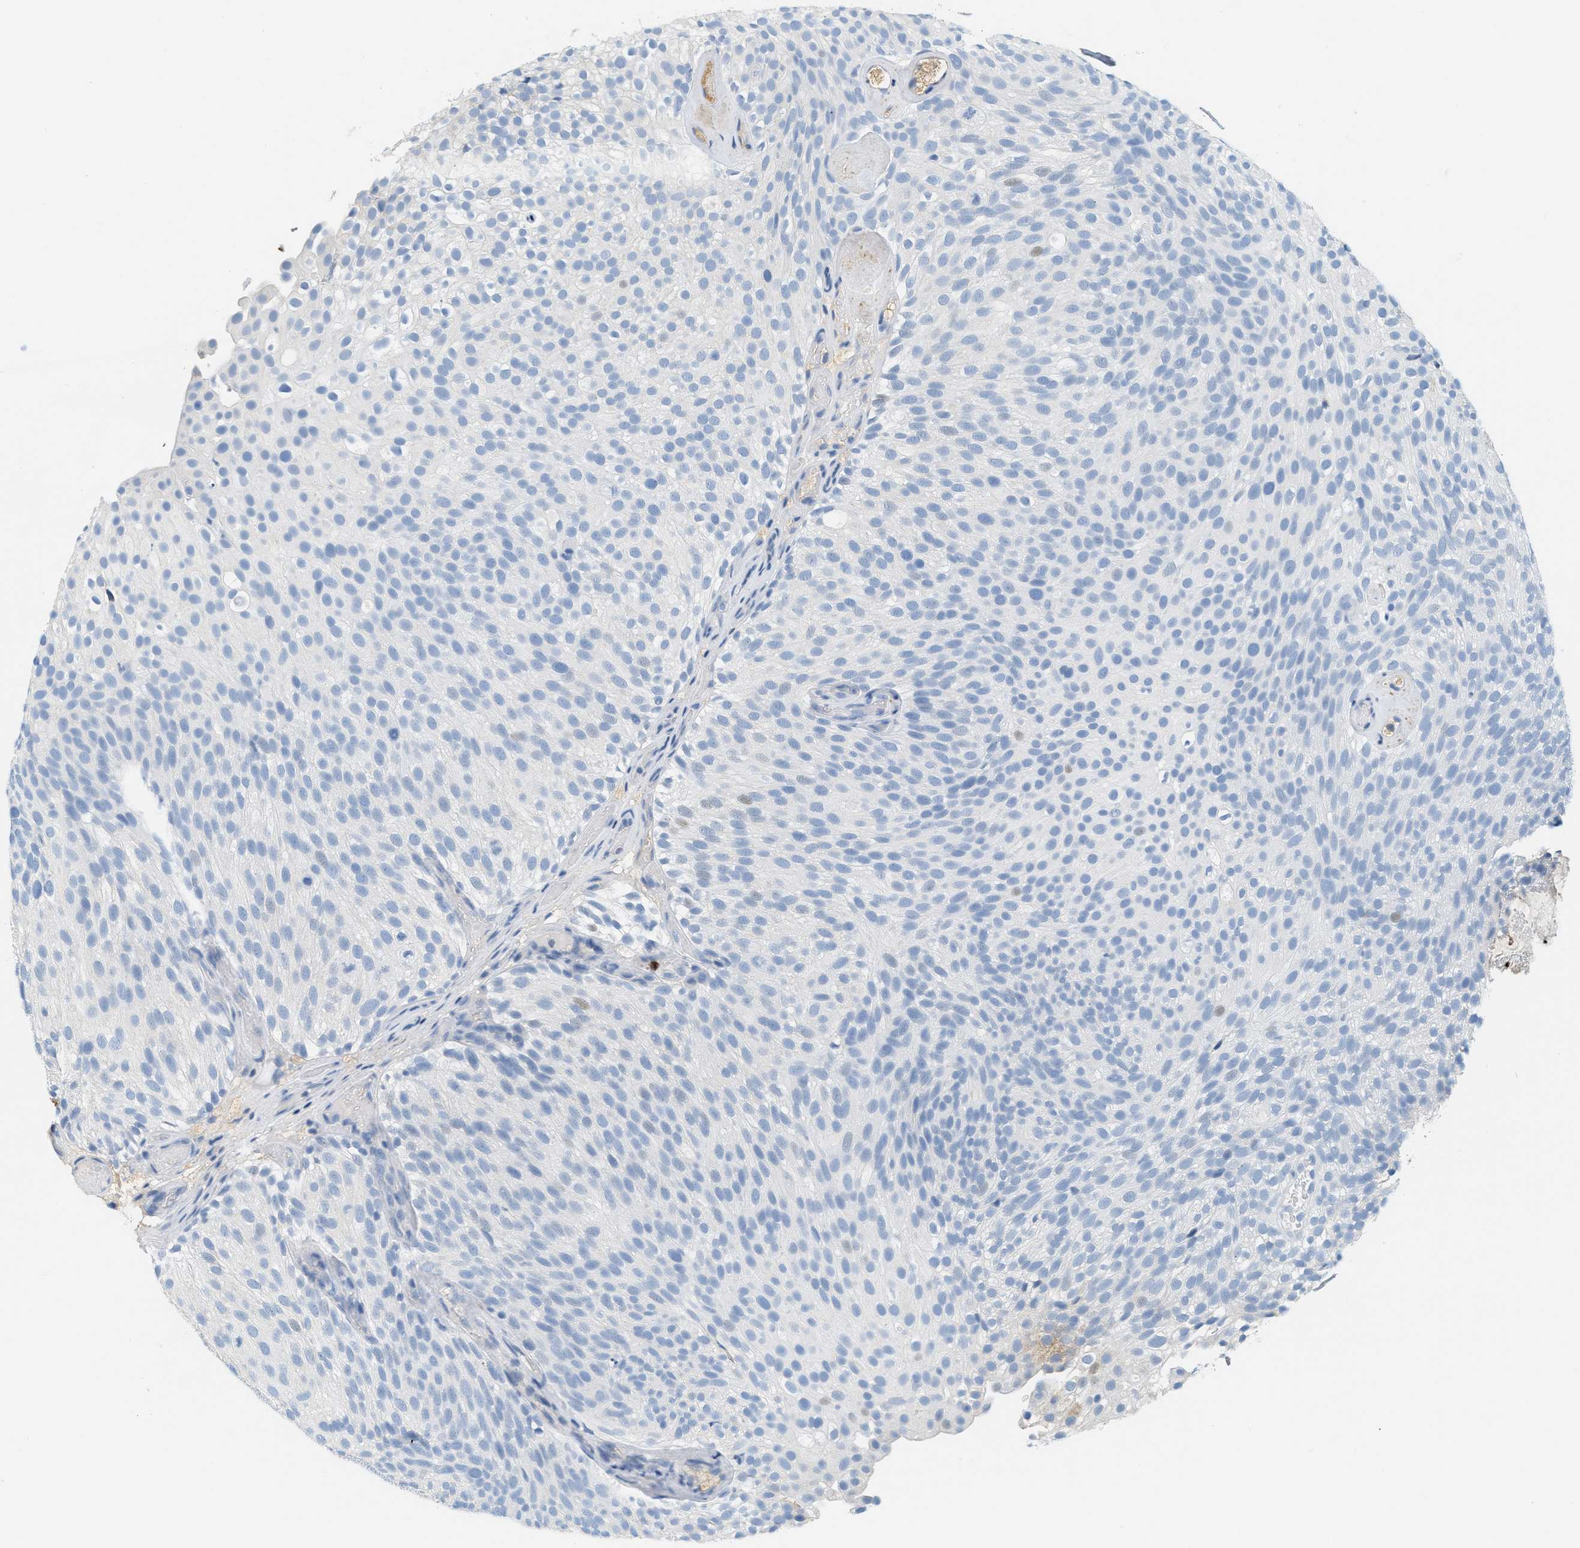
{"staining": {"intensity": "negative", "quantity": "none", "location": "none"}, "tissue": "urothelial cancer", "cell_type": "Tumor cells", "image_type": "cancer", "snomed": [{"axis": "morphology", "description": "Urothelial carcinoma, Low grade"}, {"axis": "topography", "description": "Urinary bladder"}], "caption": "Protein analysis of urothelial cancer reveals no significant expression in tumor cells.", "gene": "LCN2", "patient": {"sex": "male", "age": 78}}